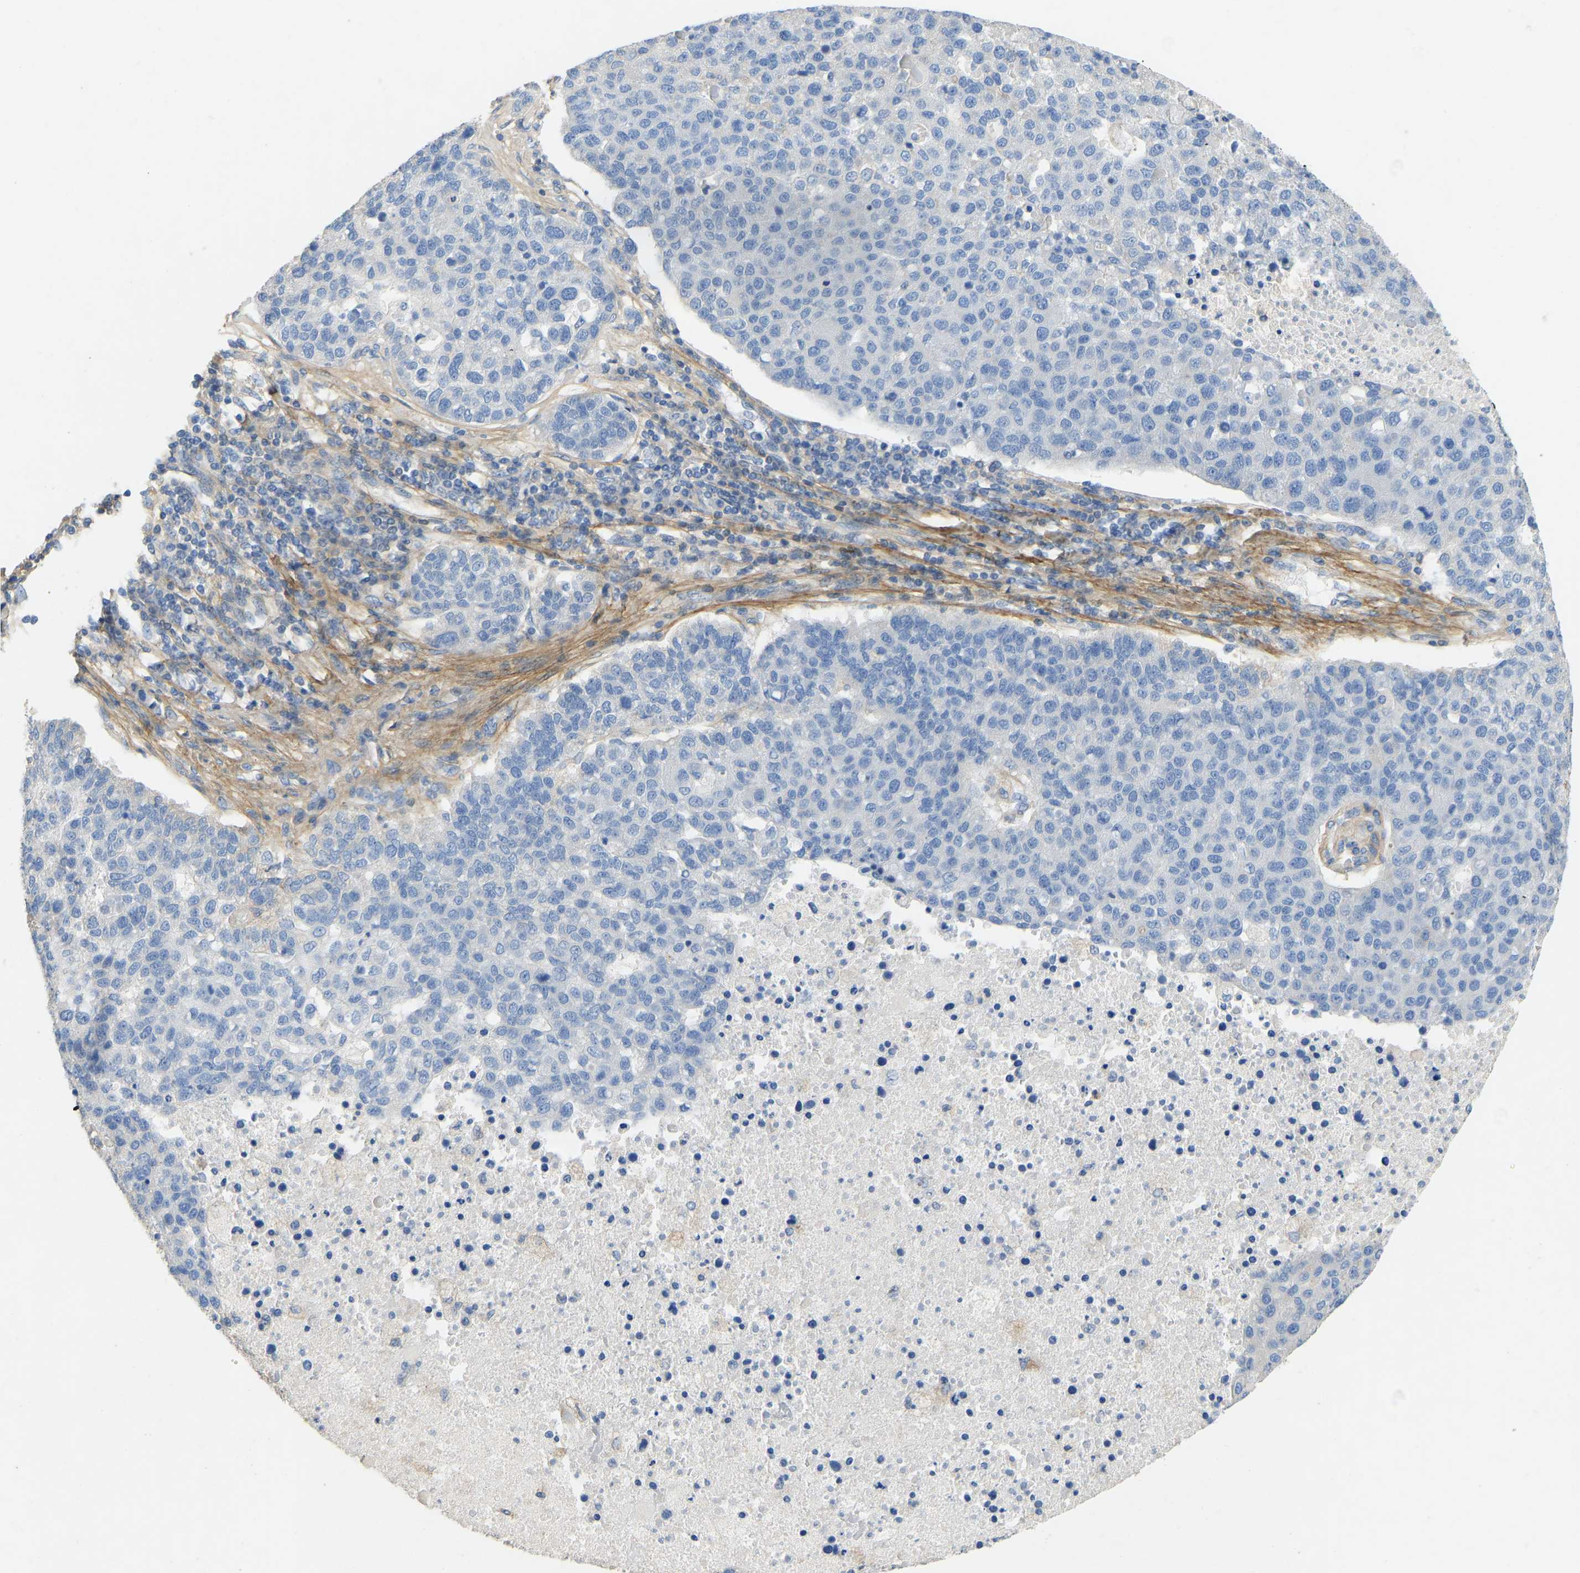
{"staining": {"intensity": "negative", "quantity": "none", "location": "none"}, "tissue": "pancreatic cancer", "cell_type": "Tumor cells", "image_type": "cancer", "snomed": [{"axis": "morphology", "description": "Adenocarcinoma, NOS"}, {"axis": "topography", "description": "Pancreas"}], "caption": "Pancreatic cancer (adenocarcinoma) was stained to show a protein in brown. There is no significant staining in tumor cells. Nuclei are stained in blue.", "gene": "TECTA", "patient": {"sex": "female", "age": 61}}